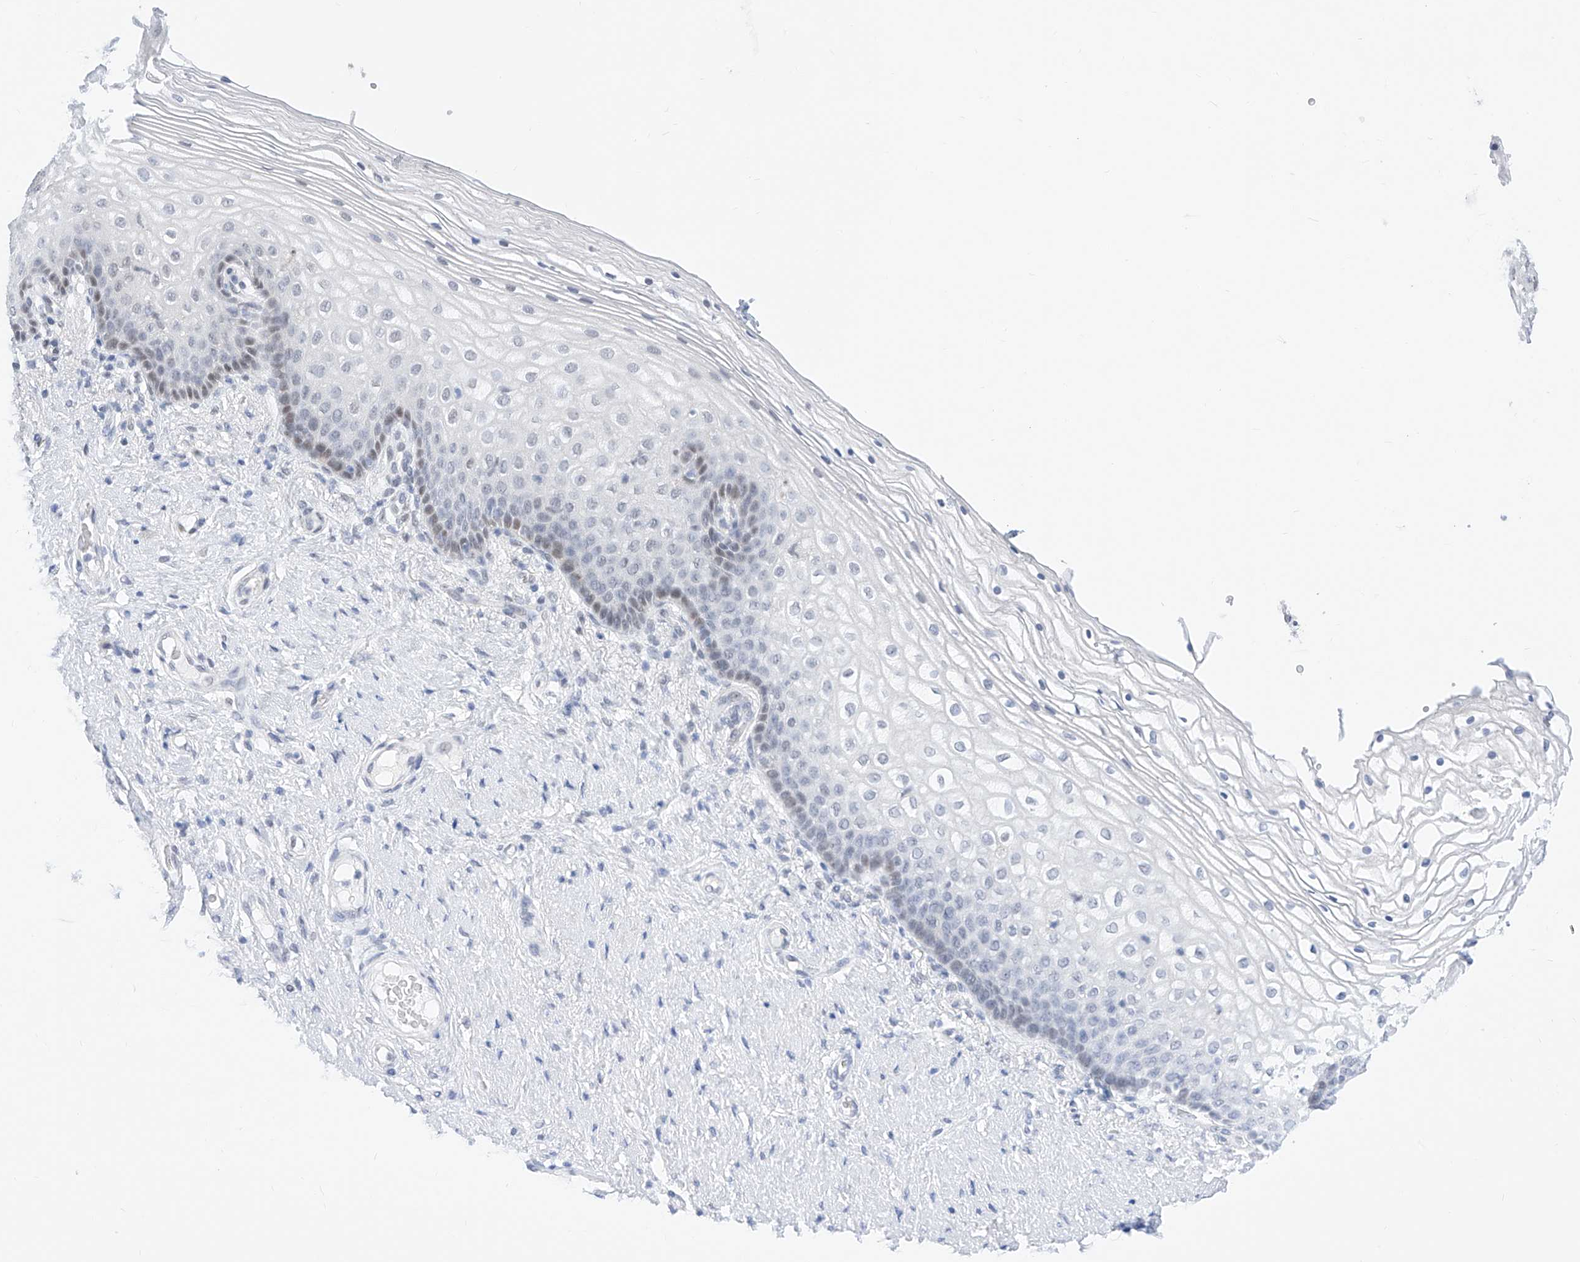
{"staining": {"intensity": "weak", "quantity": "<25%", "location": "nuclear"}, "tissue": "vagina", "cell_type": "Squamous epithelial cells", "image_type": "normal", "snomed": [{"axis": "morphology", "description": "Normal tissue, NOS"}, {"axis": "topography", "description": "Vagina"}], "caption": "The histopathology image reveals no significant expression in squamous epithelial cells of vagina.", "gene": "KCNJ1", "patient": {"sex": "female", "age": 60}}